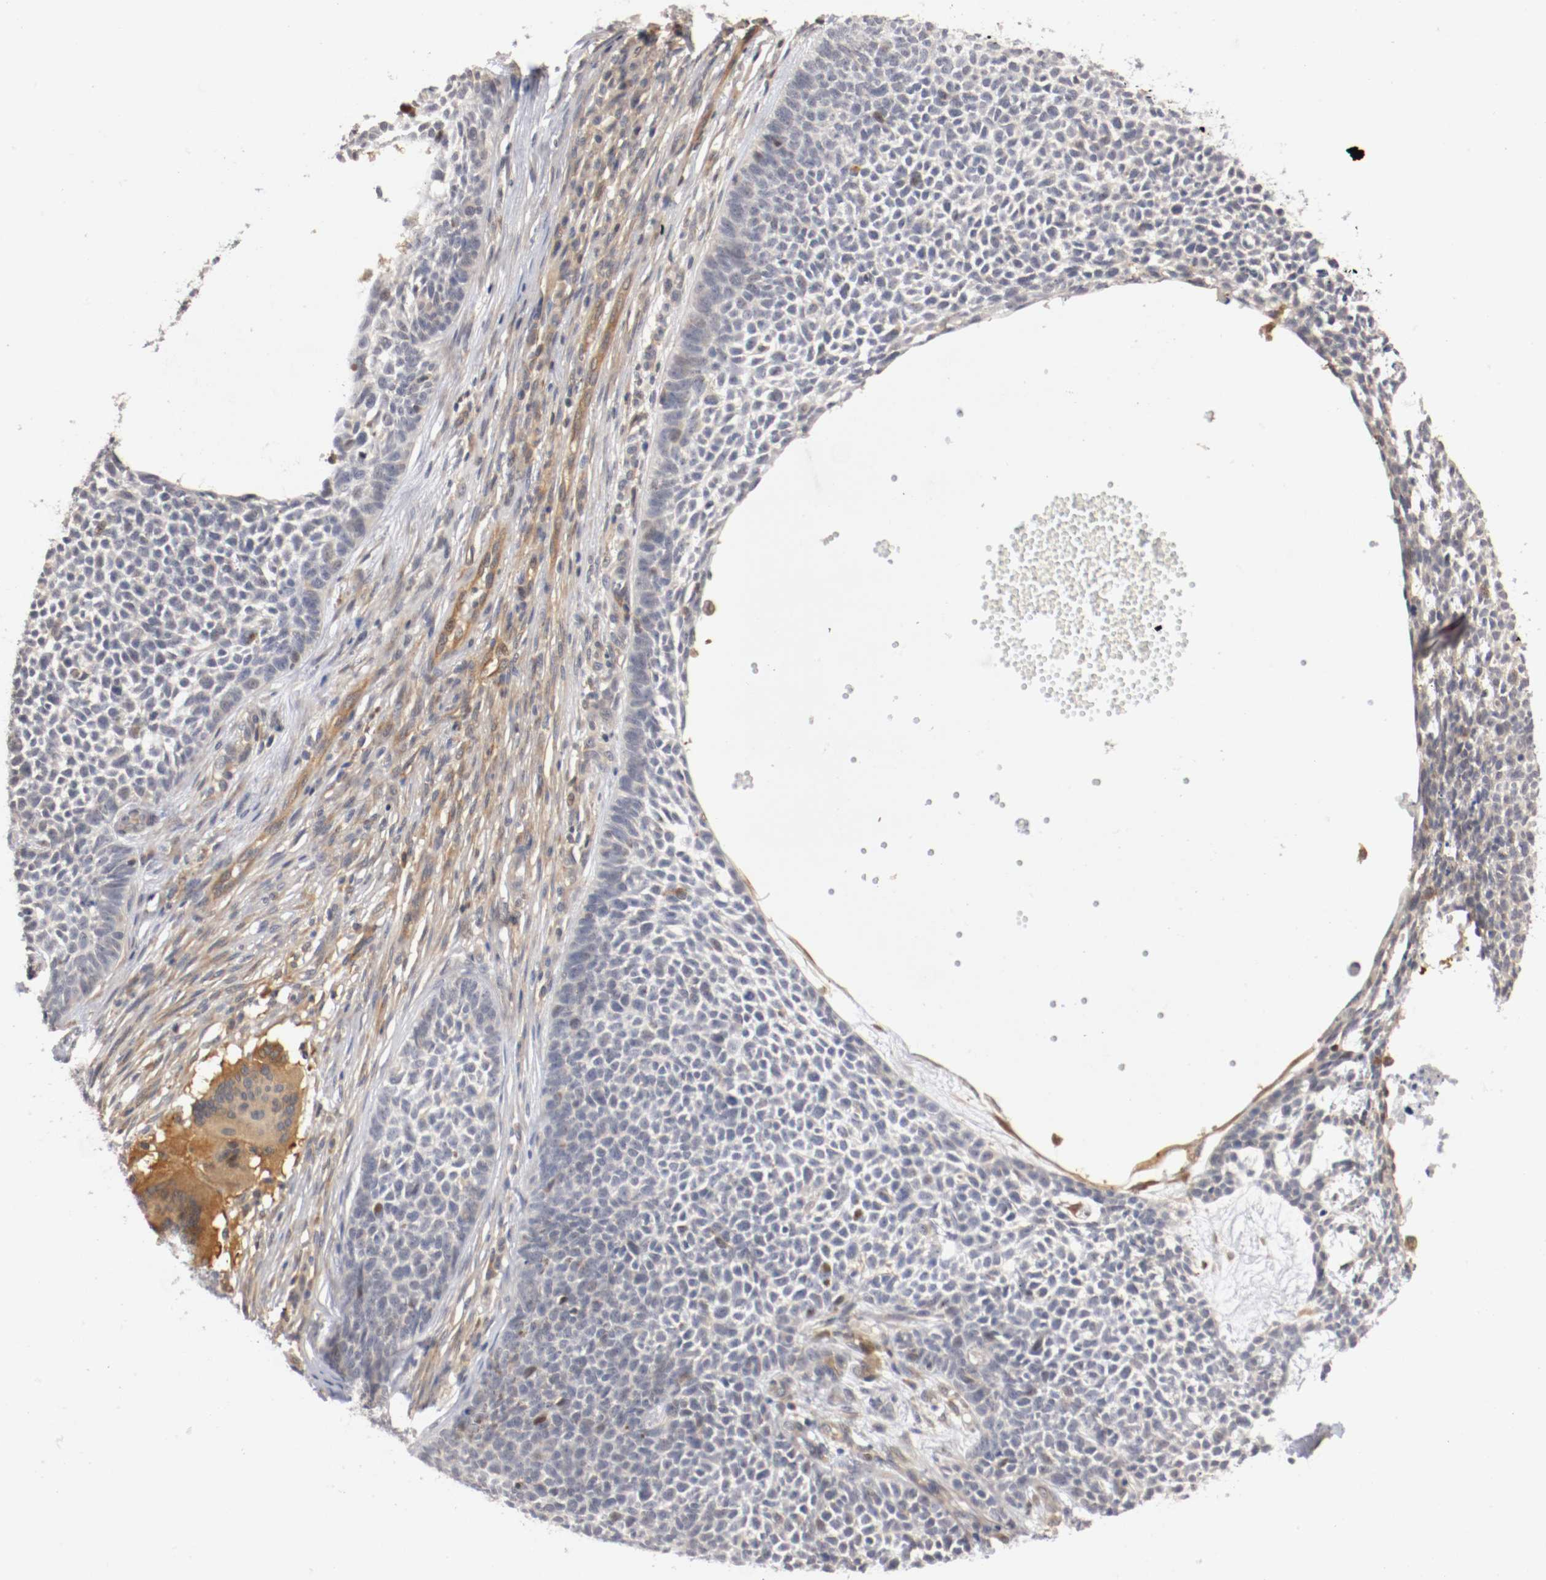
{"staining": {"intensity": "negative", "quantity": "none", "location": "none"}, "tissue": "skin cancer", "cell_type": "Tumor cells", "image_type": "cancer", "snomed": [{"axis": "morphology", "description": "Basal cell carcinoma"}, {"axis": "topography", "description": "Skin"}], "caption": "Protein analysis of basal cell carcinoma (skin) demonstrates no significant positivity in tumor cells.", "gene": "RBM23", "patient": {"sex": "female", "age": 84}}